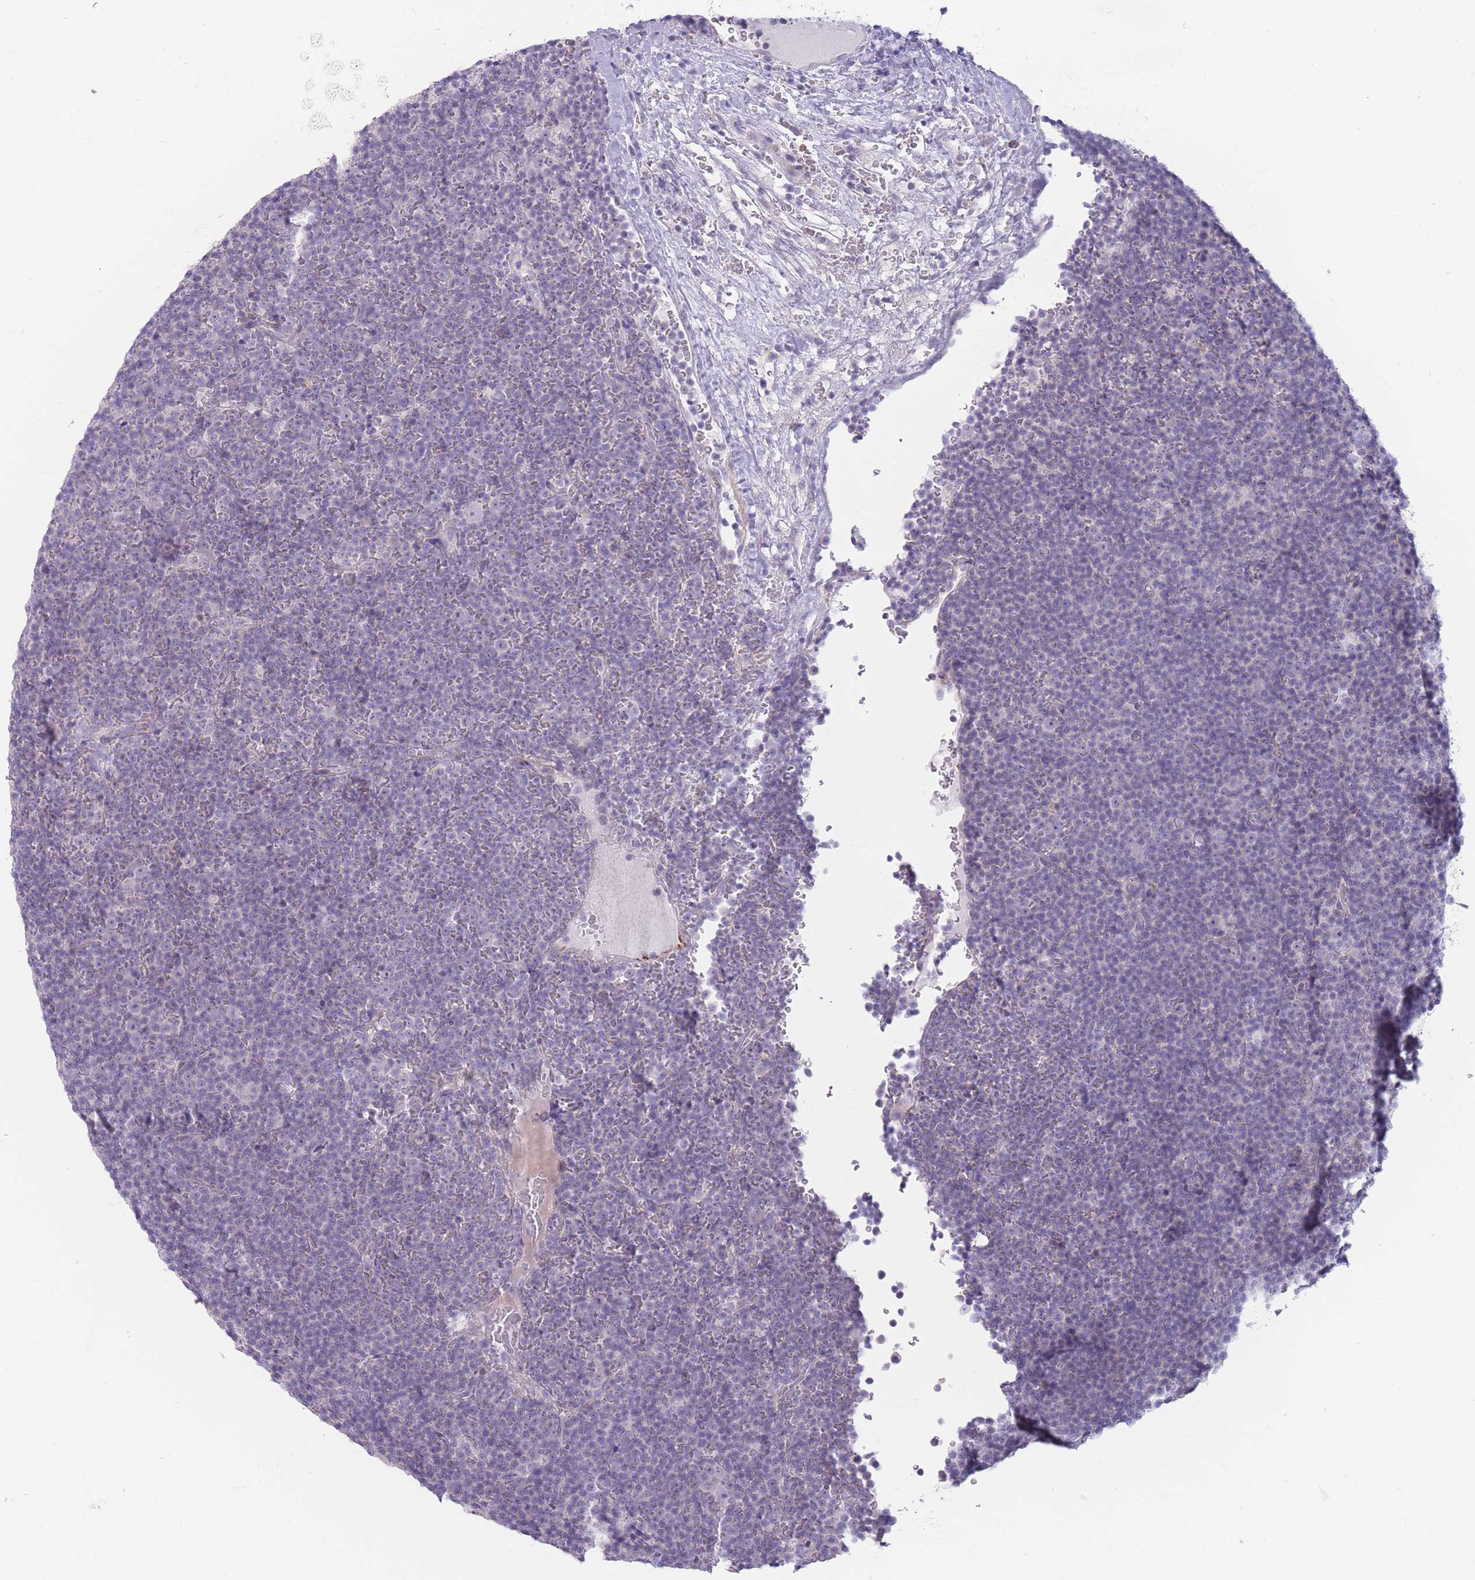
{"staining": {"intensity": "negative", "quantity": "none", "location": "none"}, "tissue": "lymphoma", "cell_type": "Tumor cells", "image_type": "cancer", "snomed": [{"axis": "morphology", "description": "Malignant lymphoma, non-Hodgkin's type, Low grade"}, {"axis": "topography", "description": "Lymph node"}], "caption": "Protein analysis of malignant lymphoma, non-Hodgkin's type (low-grade) shows no significant staining in tumor cells.", "gene": "PAIP2B", "patient": {"sex": "female", "age": 67}}